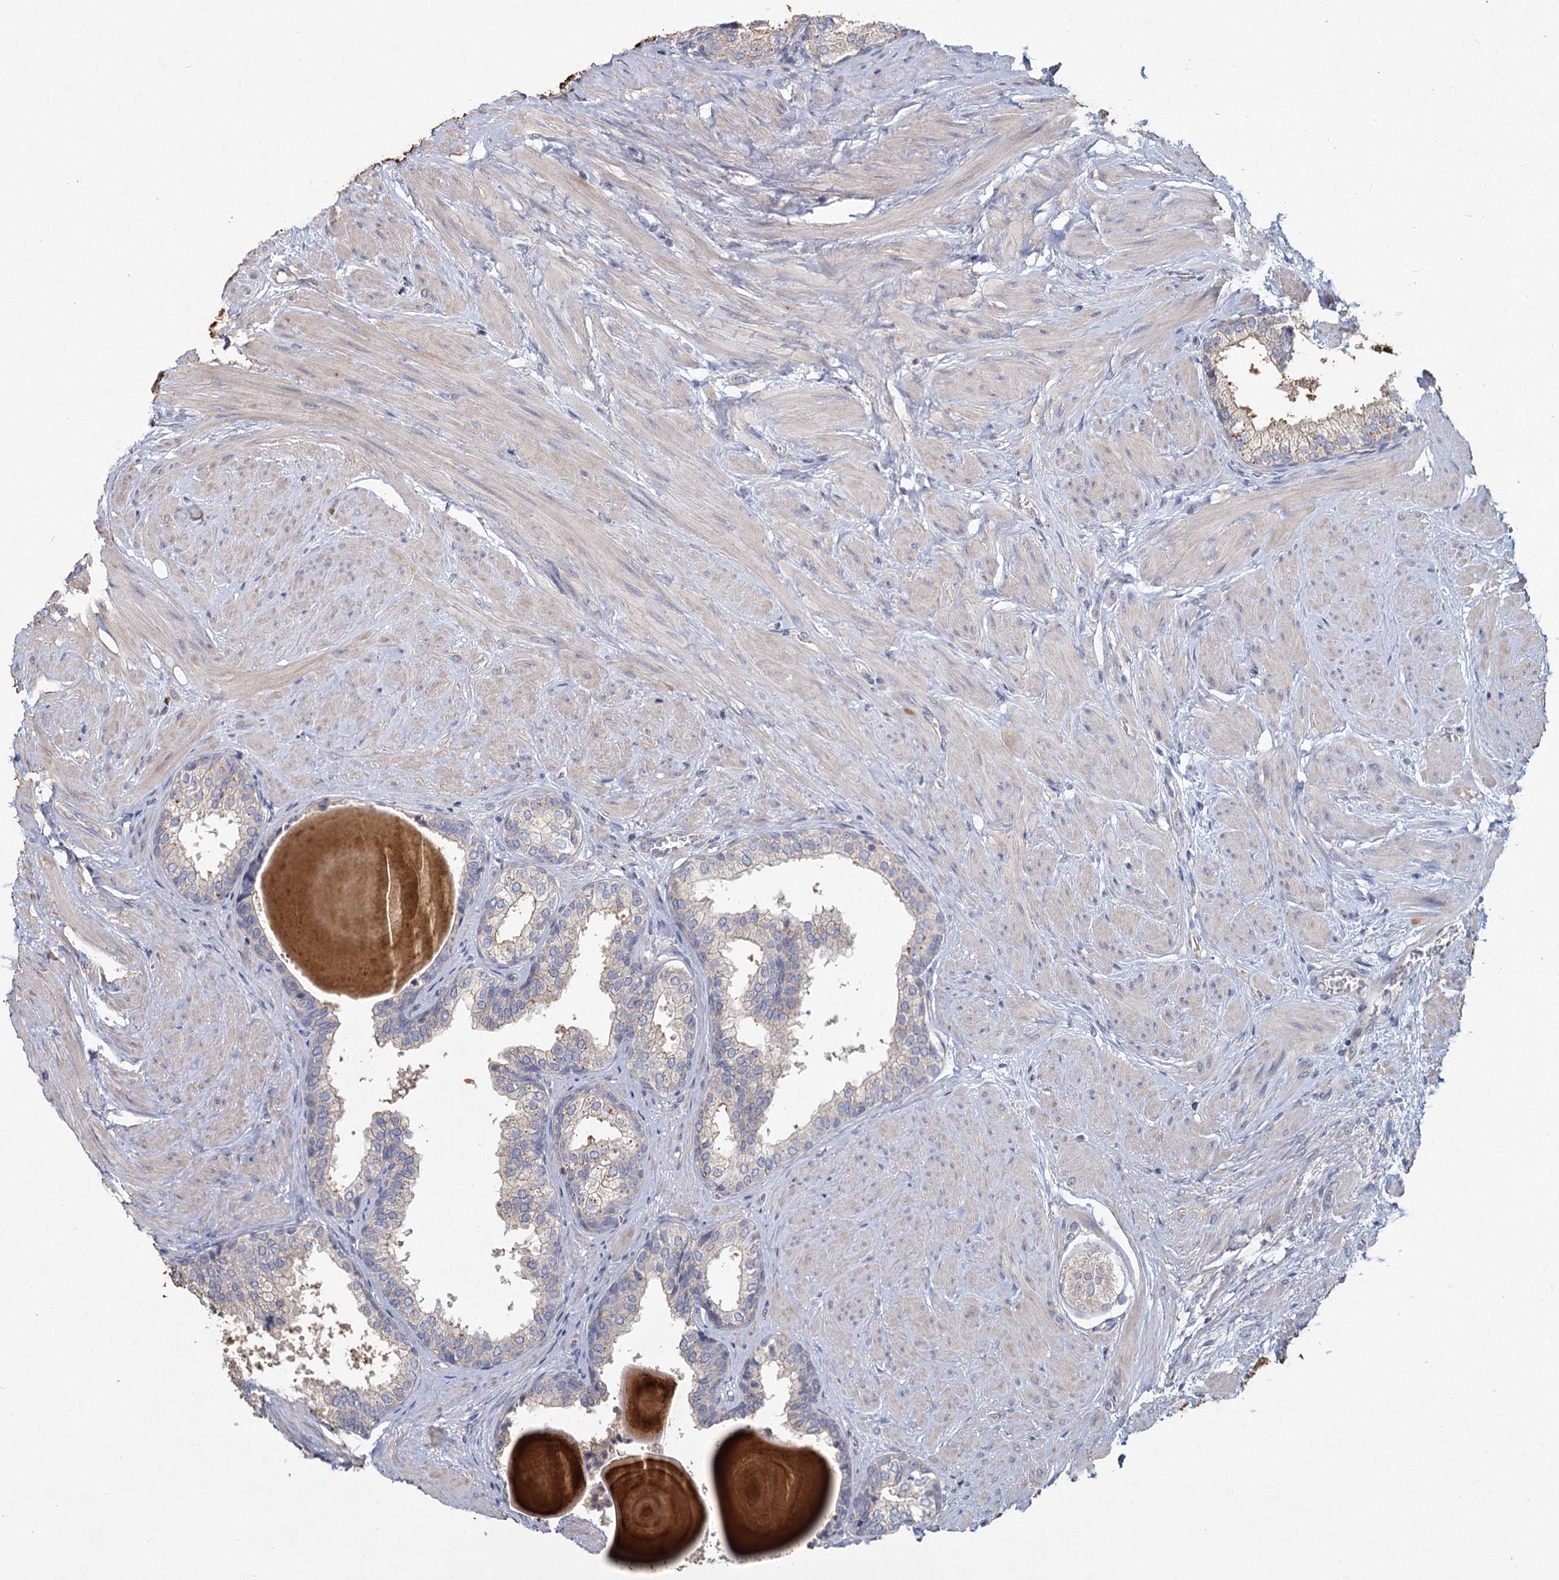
{"staining": {"intensity": "weak", "quantity": "25%-75%", "location": "cytoplasmic/membranous"}, "tissue": "prostate", "cell_type": "Glandular cells", "image_type": "normal", "snomed": [{"axis": "morphology", "description": "Normal tissue, NOS"}, {"axis": "topography", "description": "Prostate"}], "caption": "This micrograph shows immunohistochemistry (IHC) staining of benign human prostate, with low weak cytoplasmic/membranous staining in about 25%-75% of glandular cells.", "gene": "HES2", "patient": {"sex": "male", "age": 48}}